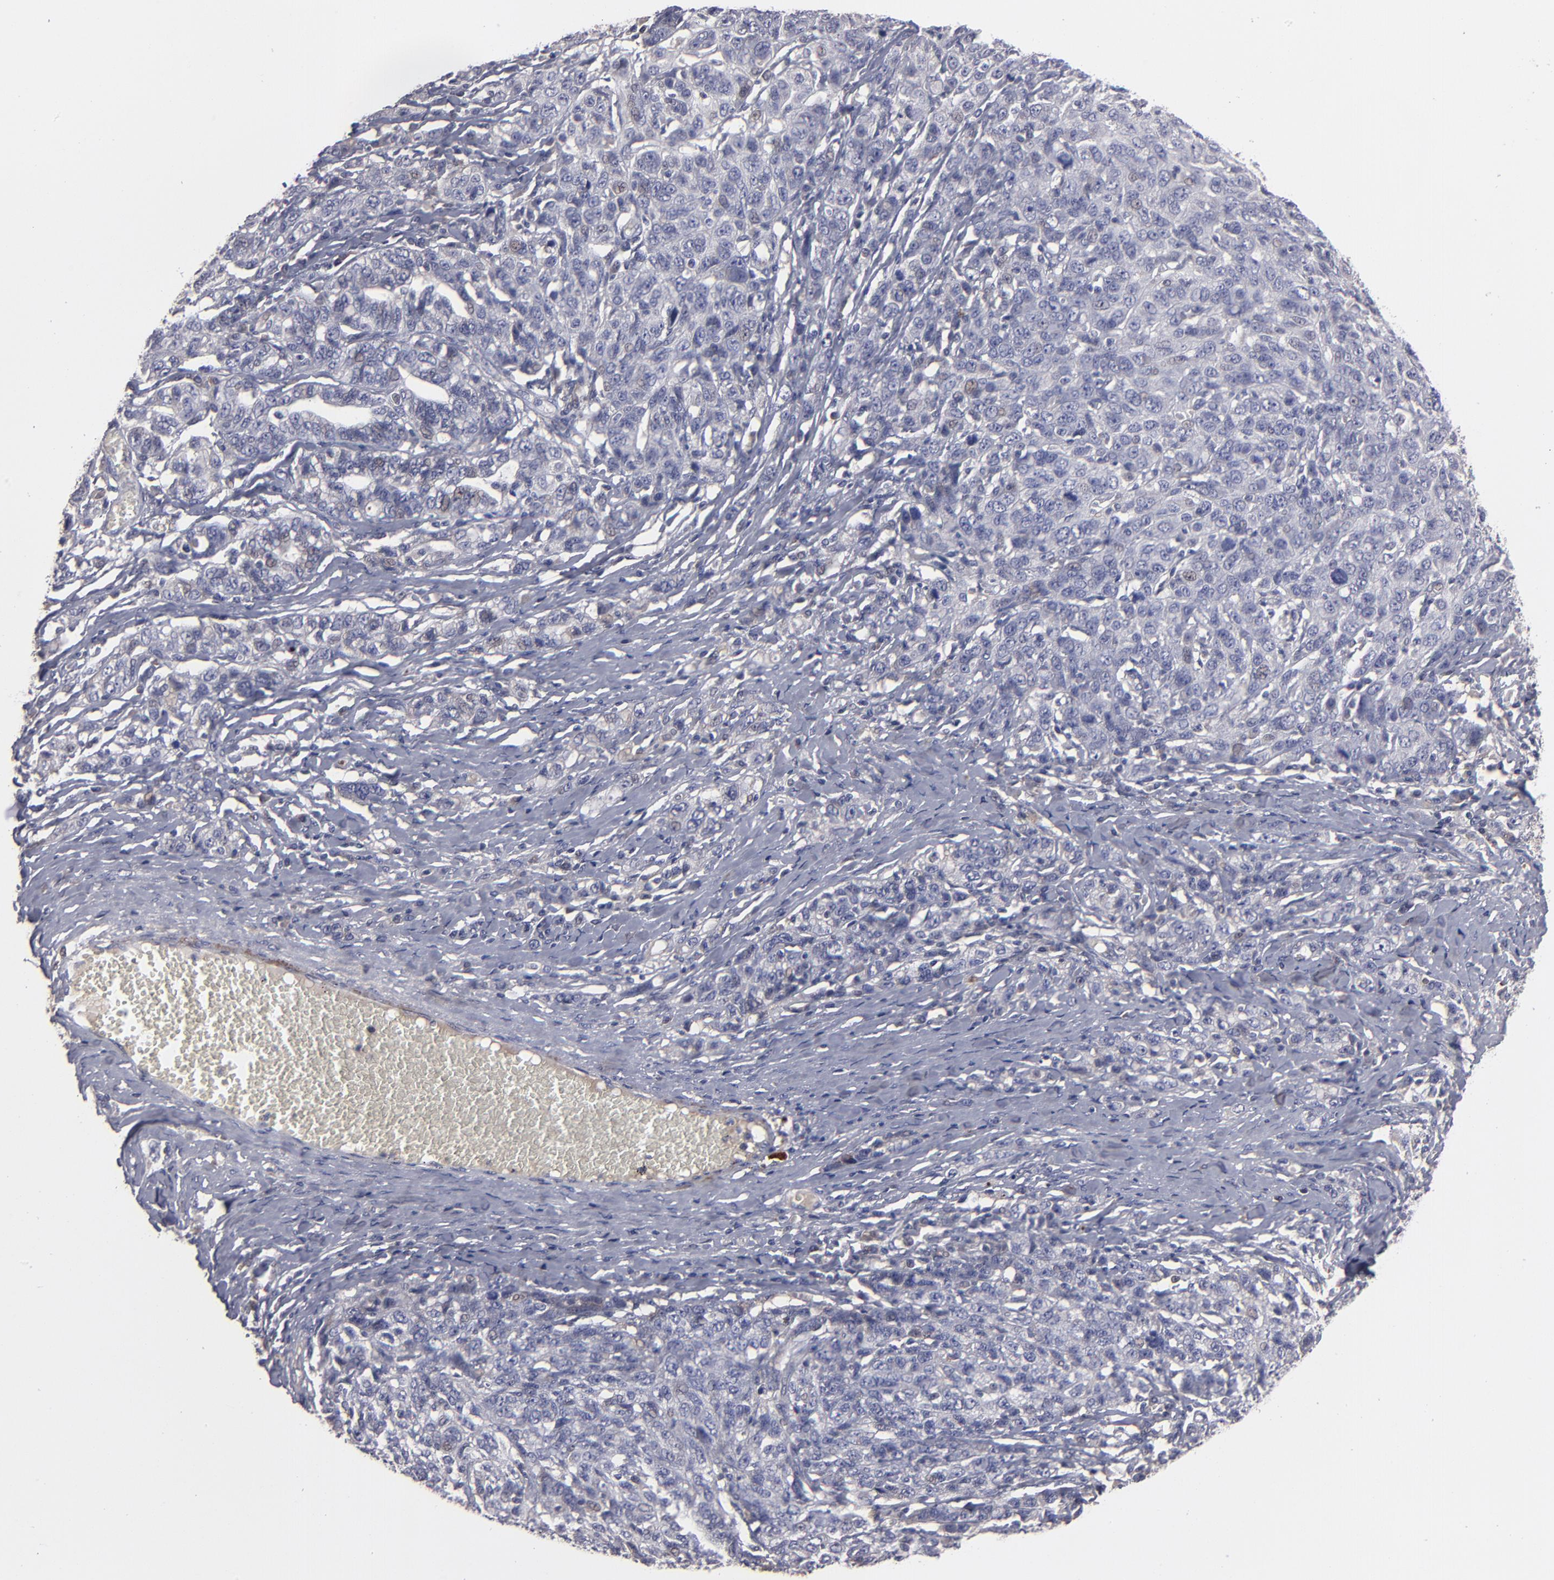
{"staining": {"intensity": "negative", "quantity": "none", "location": "none"}, "tissue": "ovarian cancer", "cell_type": "Tumor cells", "image_type": "cancer", "snomed": [{"axis": "morphology", "description": "Cystadenocarcinoma, serous, NOS"}, {"axis": "topography", "description": "Ovary"}], "caption": "Protein analysis of ovarian cancer (serous cystadenocarcinoma) shows no significant expression in tumor cells.", "gene": "GPM6B", "patient": {"sex": "female", "age": 71}}